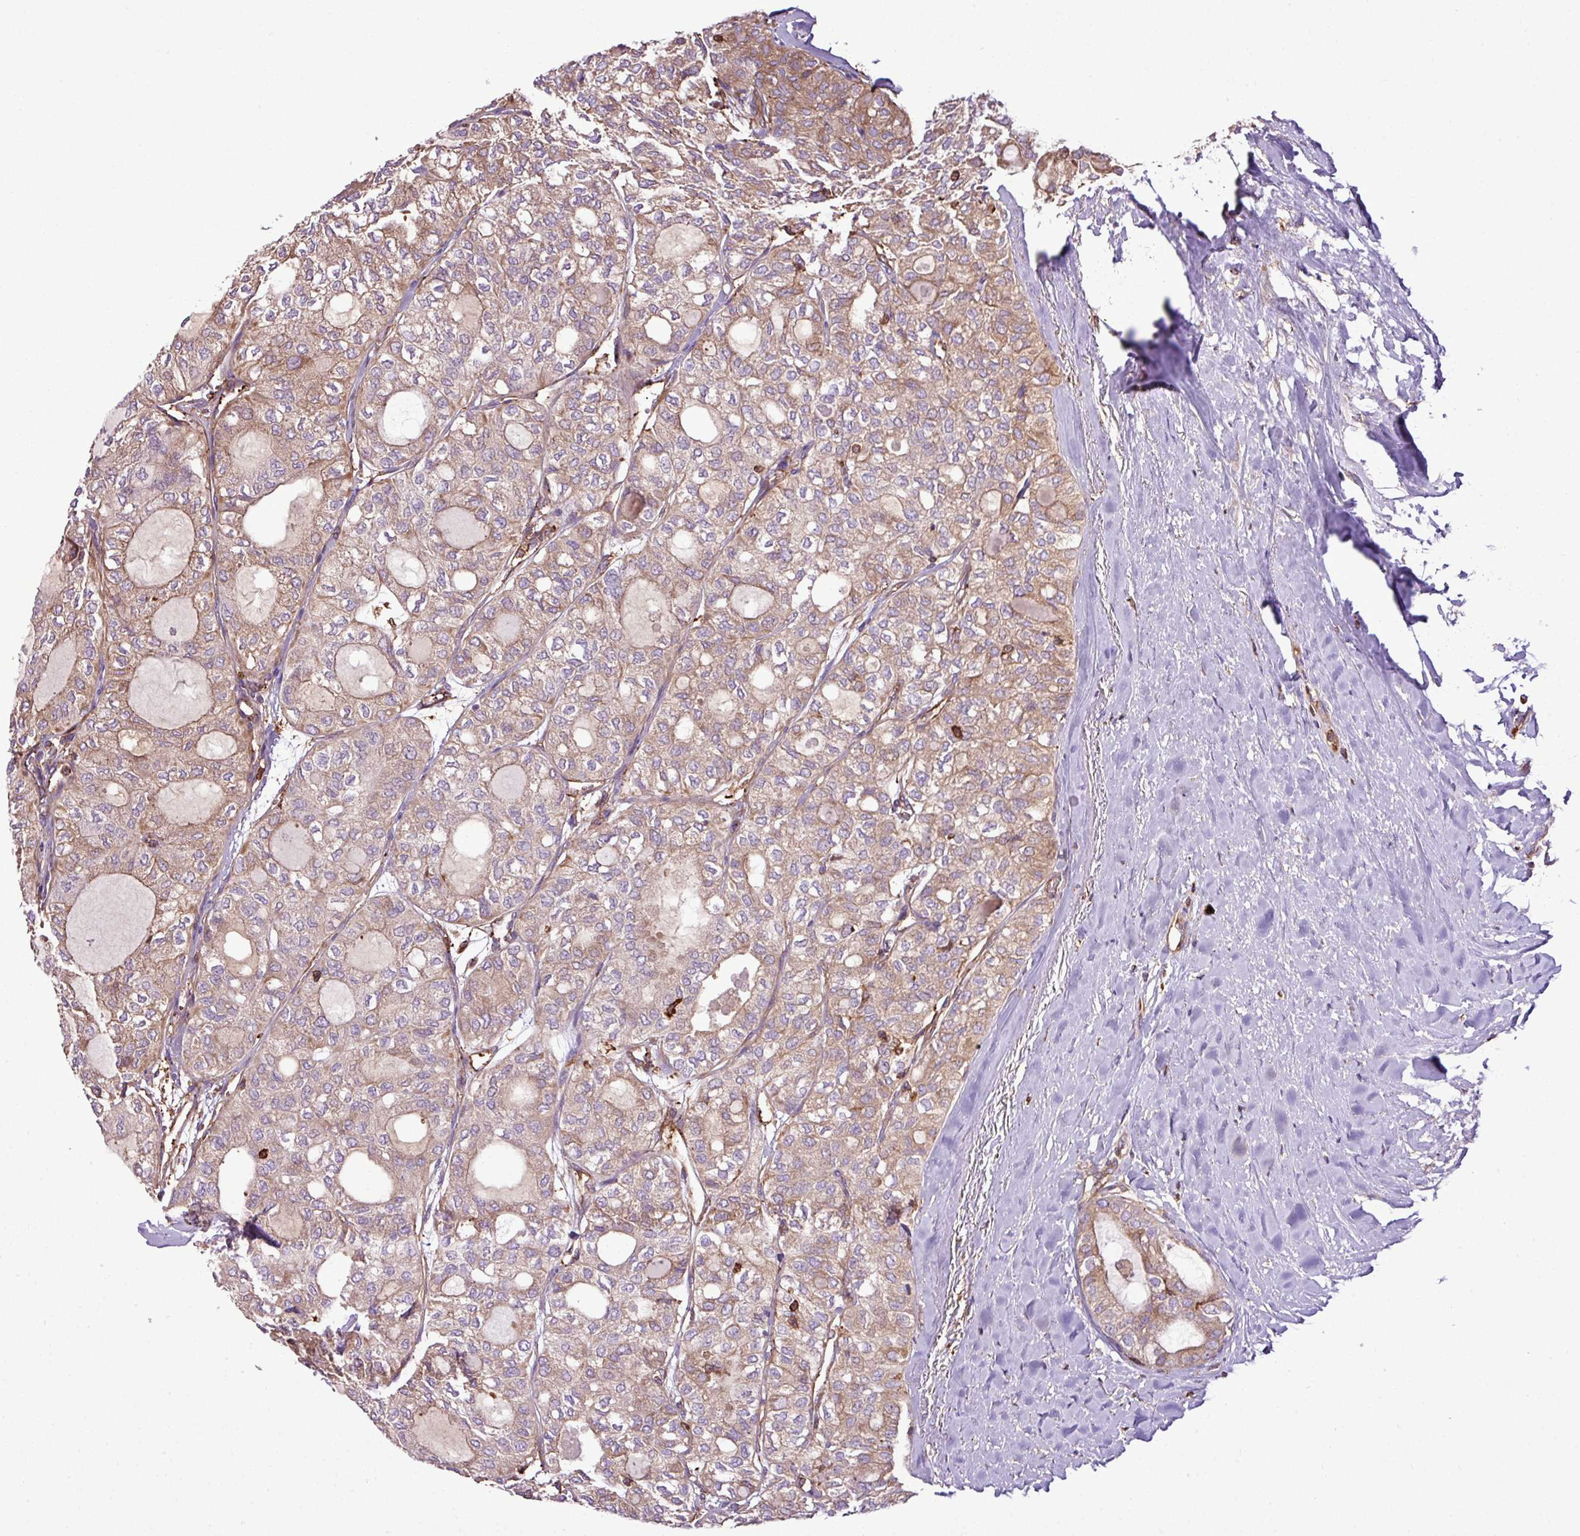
{"staining": {"intensity": "weak", "quantity": "<25%", "location": "cytoplasmic/membranous"}, "tissue": "thyroid cancer", "cell_type": "Tumor cells", "image_type": "cancer", "snomed": [{"axis": "morphology", "description": "Follicular adenoma carcinoma, NOS"}, {"axis": "topography", "description": "Thyroid gland"}], "caption": "High magnification brightfield microscopy of follicular adenoma carcinoma (thyroid) stained with DAB (3,3'-diaminobenzidine) (brown) and counterstained with hematoxylin (blue): tumor cells show no significant positivity.", "gene": "PGAP6", "patient": {"sex": "male", "age": 75}}